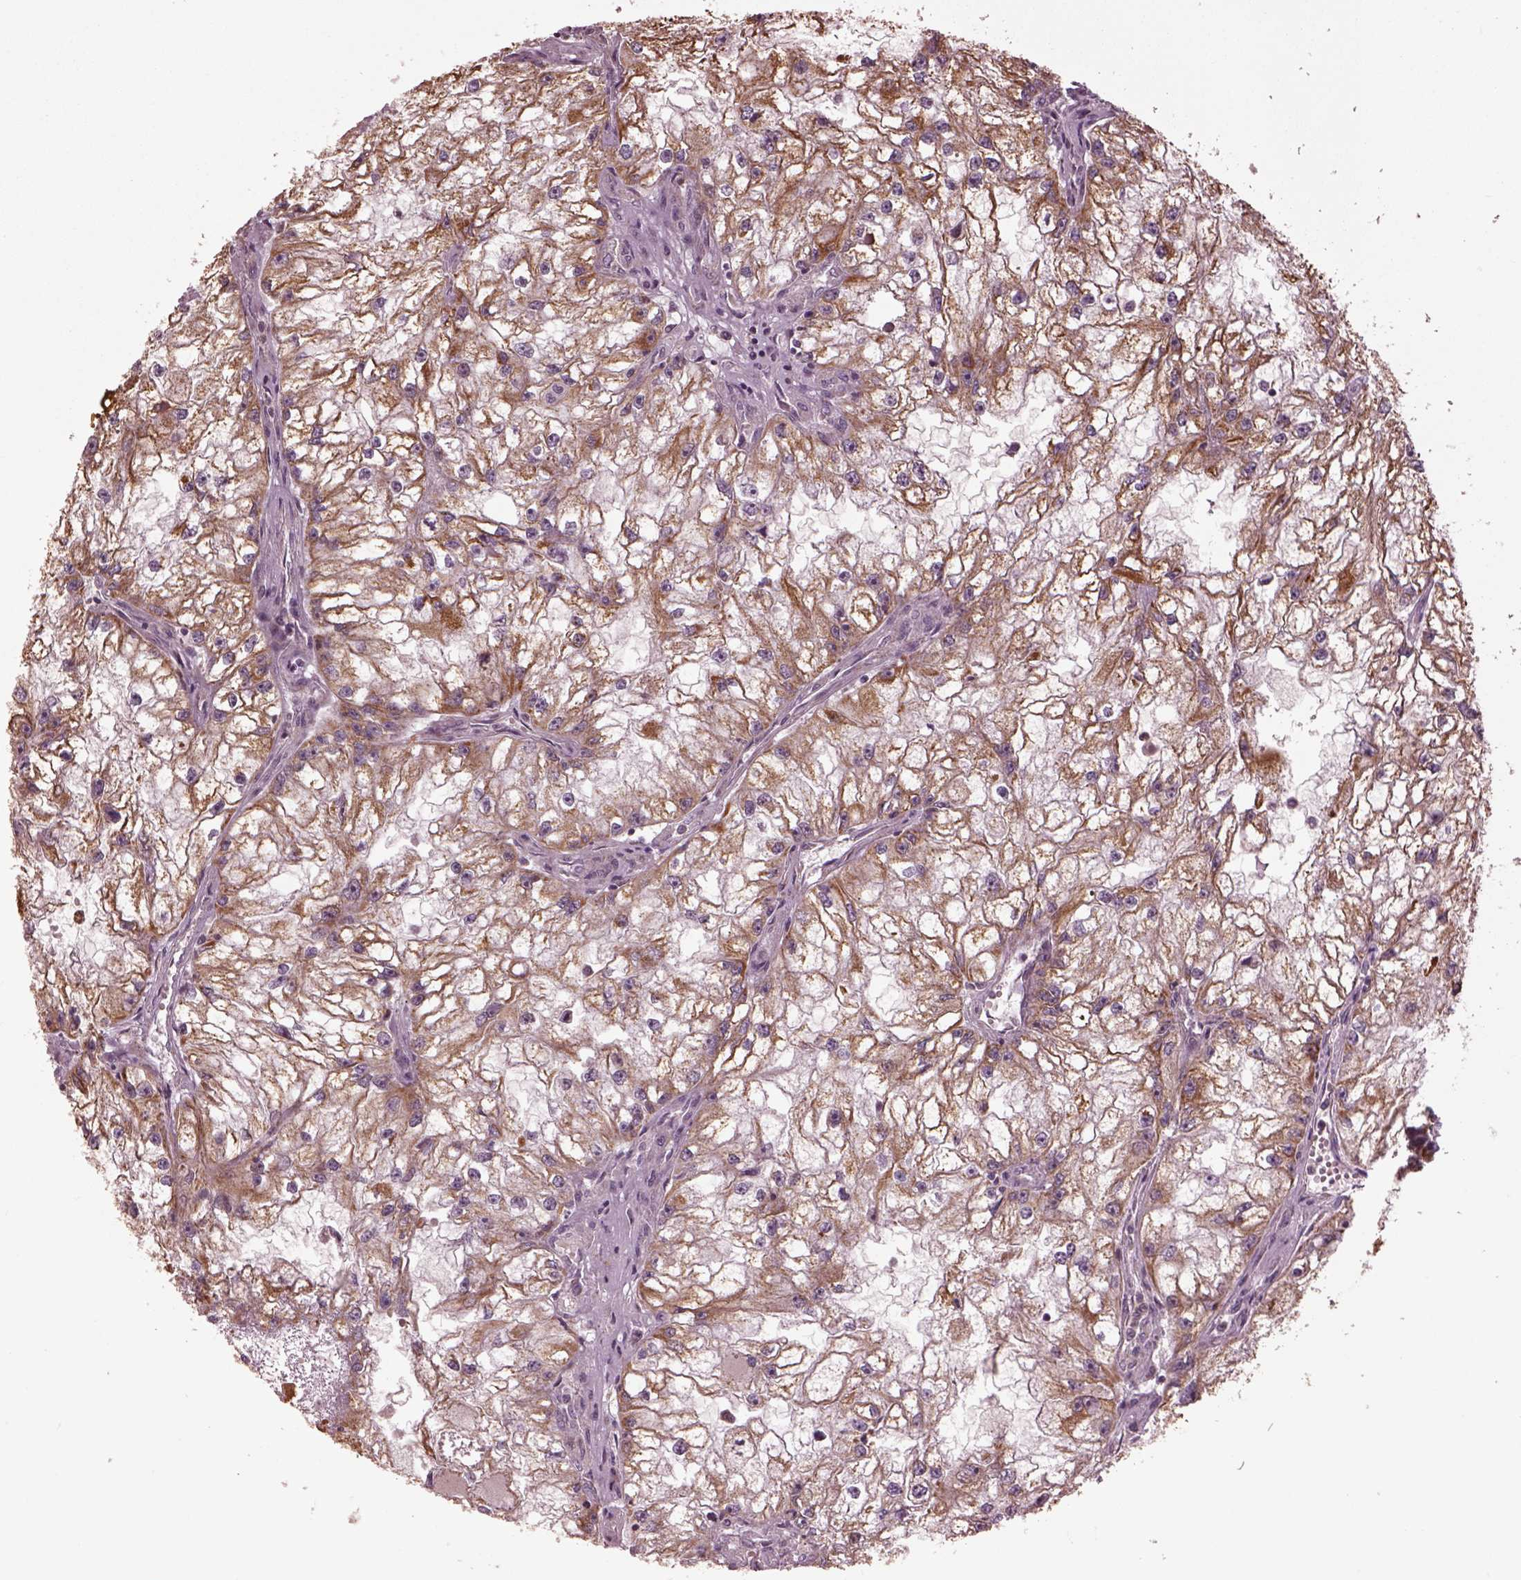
{"staining": {"intensity": "moderate", "quantity": ">75%", "location": "cytoplasmic/membranous"}, "tissue": "renal cancer", "cell_type": "Tumor cells", "image_type": "cancer", "snomed": [{"axis": "morphology", "description": "Adenocarcinoma, NOS"}, {"axis": "topography", "description": "Kidney"}], "caption": "Adenocarcinoma (renal) stained with a protein marker displays moderate staining in tumor cells.", "gene": "TMEM254", "patient": {"sex": "male", "age": 59}}